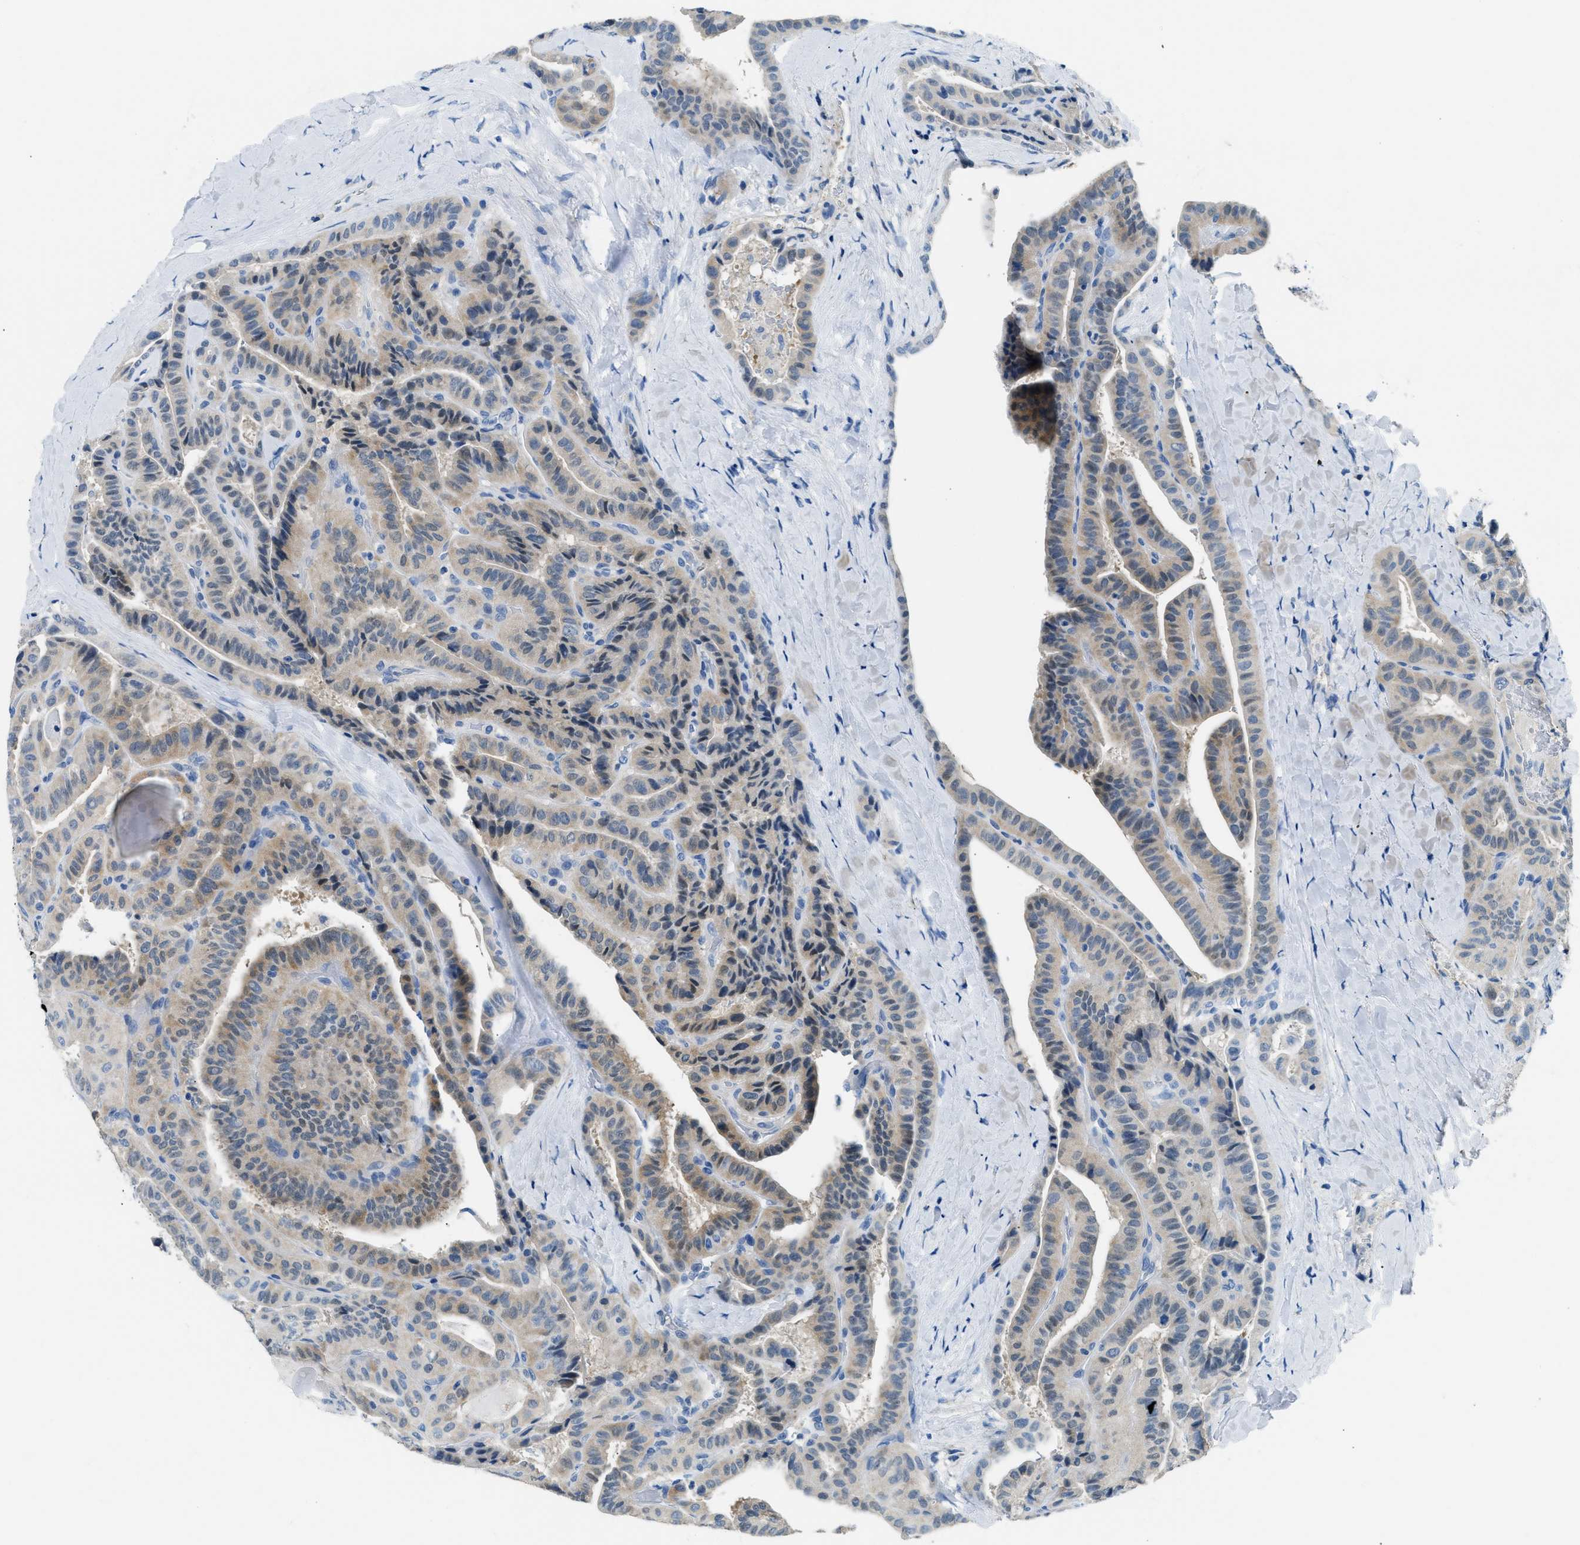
{"staining": {"intensity": "weak", "quantity": "25%-75%", "location": "cytoplasmic/membranous"}, "tissue": "thyroid cancer", "cell_type": "Tumor cells", "image_type": "cancer", "snomed": [{"axis": "morphology", "description": "Papillary adenocarcinoma, NOS"}, {"axis": "topography", "description": "Thyroid gland"}], "caption": "Immunohistochemistry micrograph of human thyroid papillary adenocarcinoma stained for a protein (brown), which exhibits low levels of weak cytoplasmic/membranous positivity in about 25%-75% of tumor cells.", "gene": "CLDN18", "patient": {"sex": "male", "age": 77}}